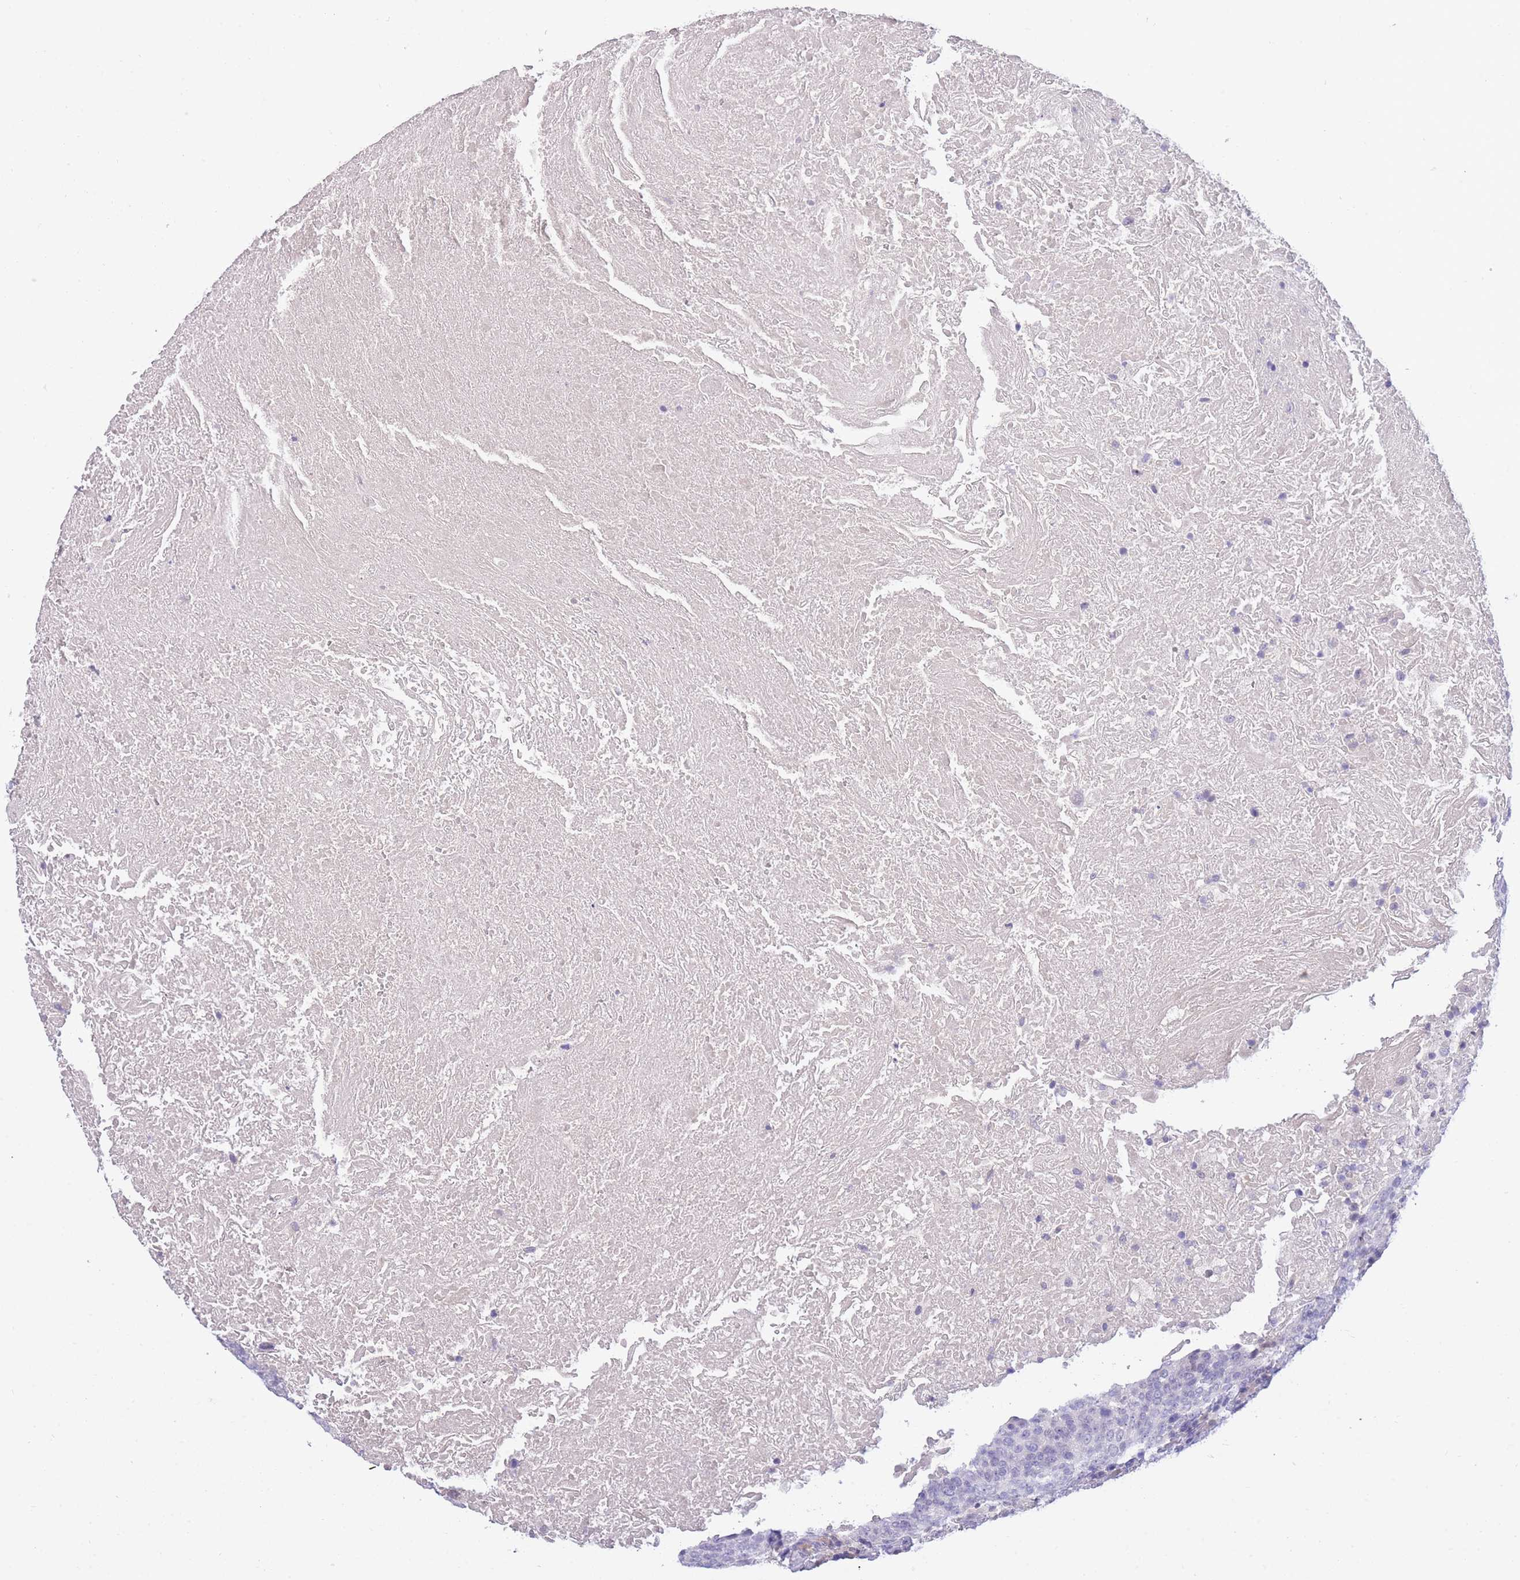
{"staining": {"intensity": "negative", "quantity": "none", "location": "none"}, "tissue": "head and neck cancer", "cell_type": "Tumor cells", "image_type": "cancer", "snomed": [{"axis": "morphology", "description": "Squamous cell carcinoma, NOS"}, {"axis": "morphology", "description": "Squamous cell carcinoma, metastatic, NOS"}, {"axis": "topography", "description": "Lymph node"}, {"axis": "topography", "description": "Head-Neck"}], "caption": "DAB (3,3'-diaminobenzidine) immunohistochemical staining of squamous cell carcinoma (head and neck) displays no significant expression in tumor cells. (Brightfield microscopy of DAB (3,3'-diaminobenzidine) immunohistochemistry at high magnification).", "gene": "PRR23B", "patient": {"sex": "male", "age": 62}}